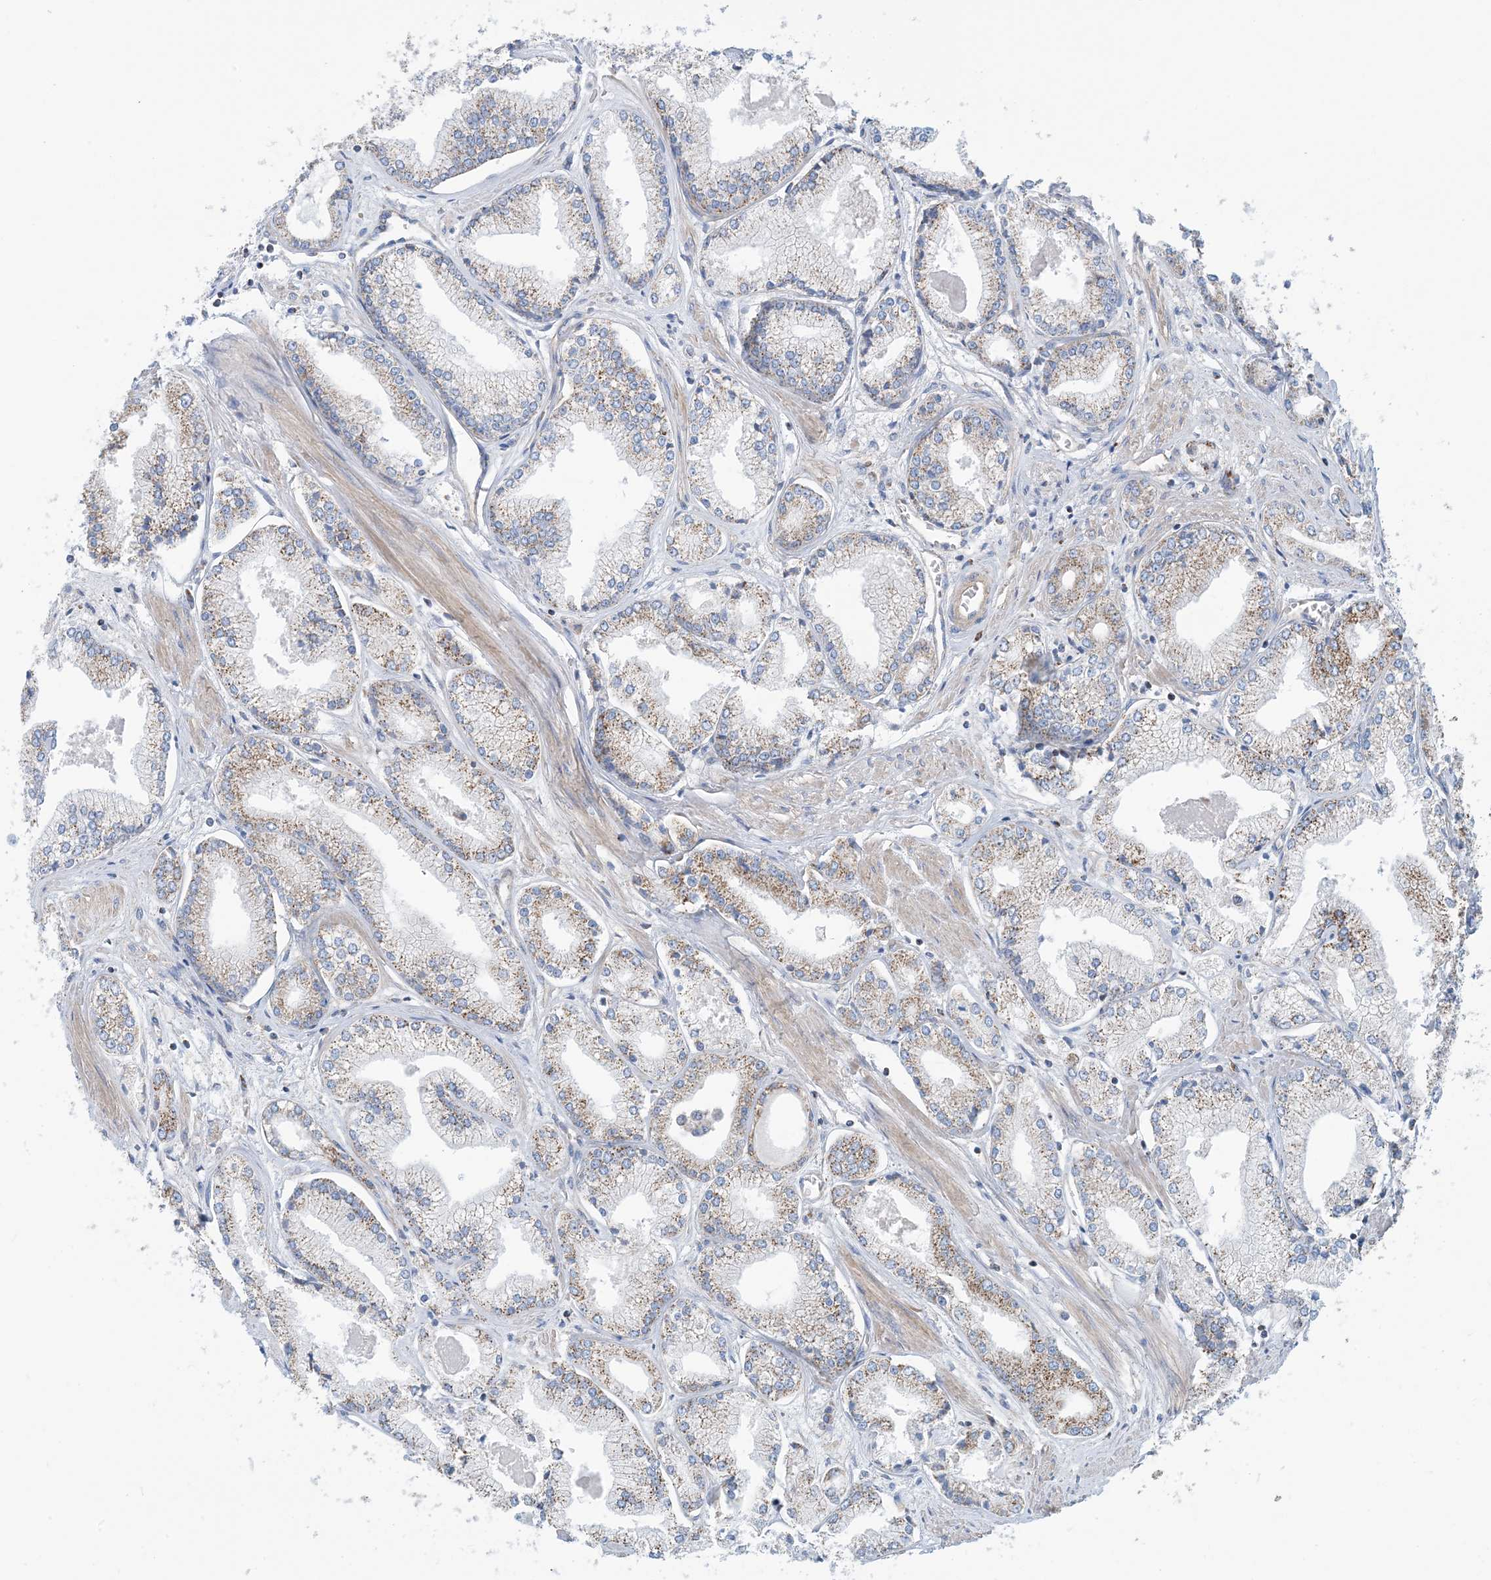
{"staining": {"intensity": "moderate", "quantity": "25%-75%", "location": "cytoplasmic/membranous"}, "tissue": "prostate cancer", "cell_type": "Tumor cells", "image_type": "cancer", "snomed": [{"axis": "morphology", "description": "Adenocarcinoma, Low grade"}, {"axis": "topography", "description": "Prostate"}], "caption": "DAB (3,3'-diaminobenzidine) immunohistochemical staining of adenocarcinoma (low-grade) (prostate) reveals moderate cytoplasmic/membranous protein positivity in about 25%-75% of tumor cells.", "gene": "PHOSPHO2", "patient": {"sex": "male", "age": 60}}